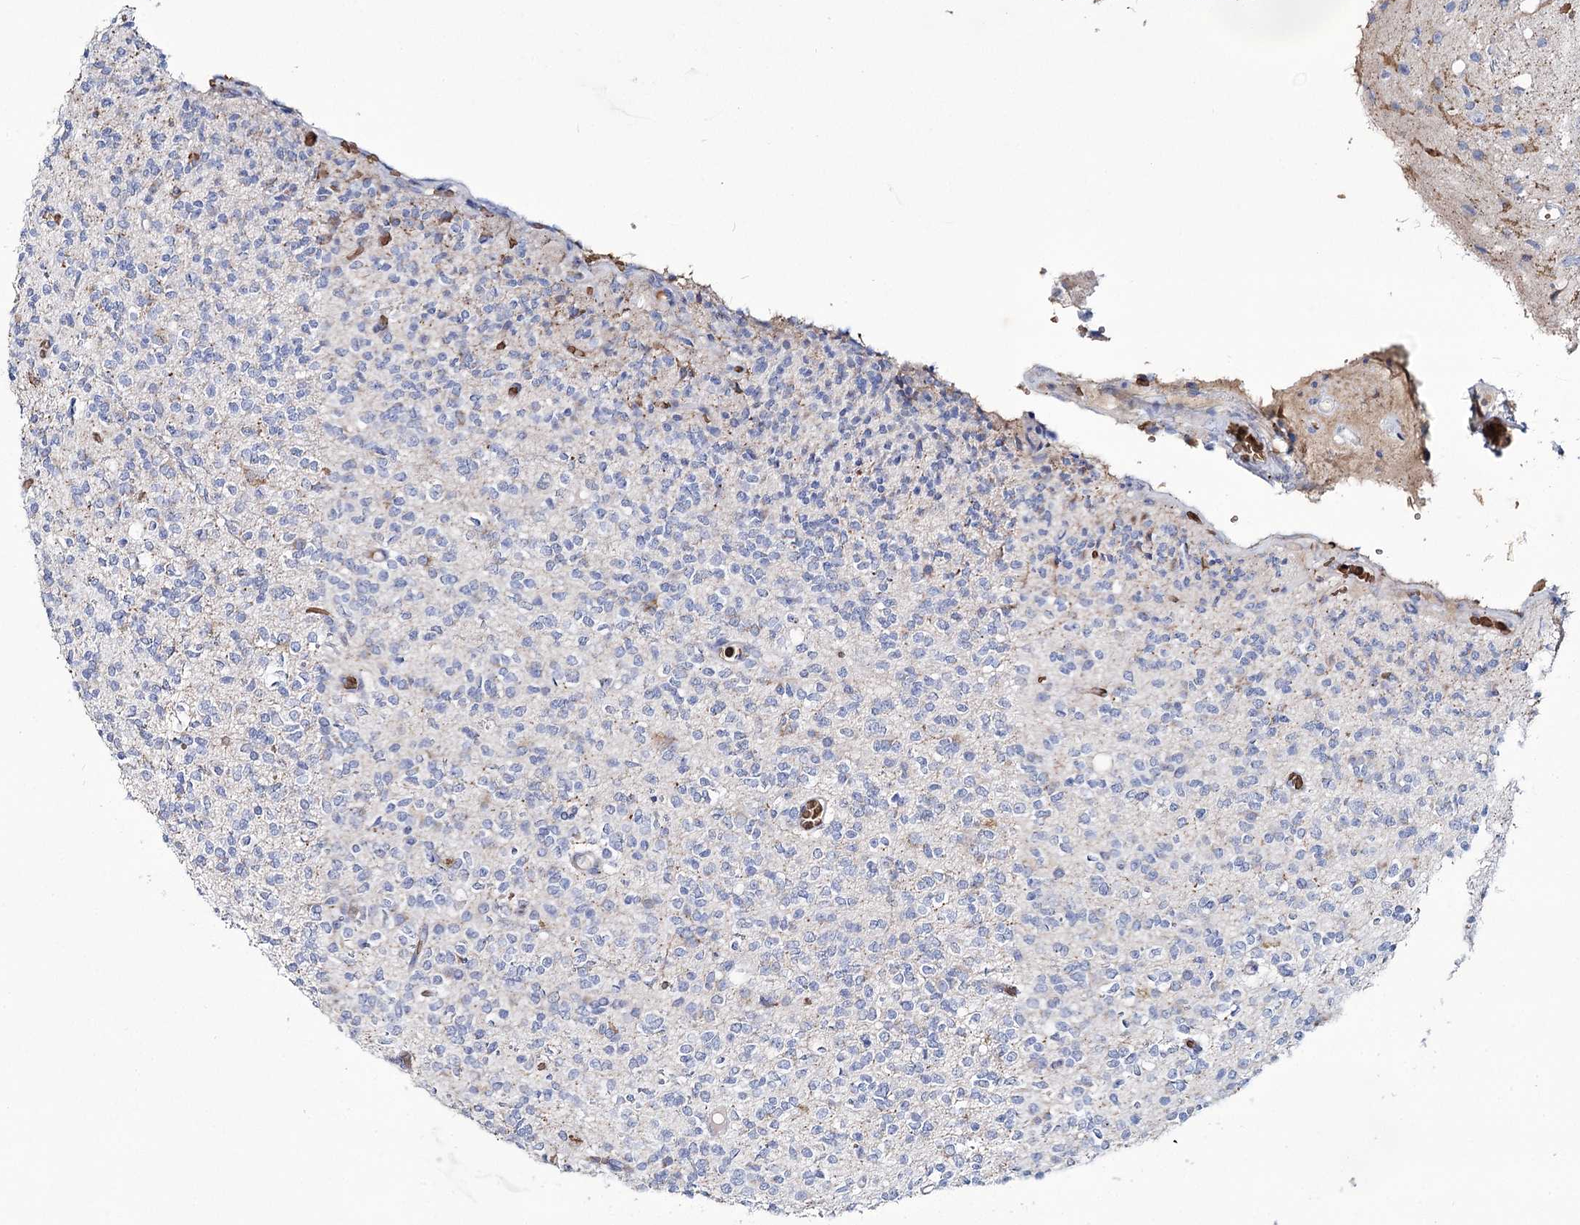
{"staining": {"intensity": "negative", "quantity": "none", "location": "none"}, "tissue": "glioma", "cell_type": "Tumor cells", "image_type": "cancer", "snomed": [{"axis": "morphology", "description": "Glioma, malignant, High grade"}, {"axis": "topography", "description": "Brain"}], "caption": "The micrograph demonstrates no significant positivity in tumor cells of malignant high-grade glioma.", "gene": "GBF1", "patient": {"sex": "male", "age": 34}}